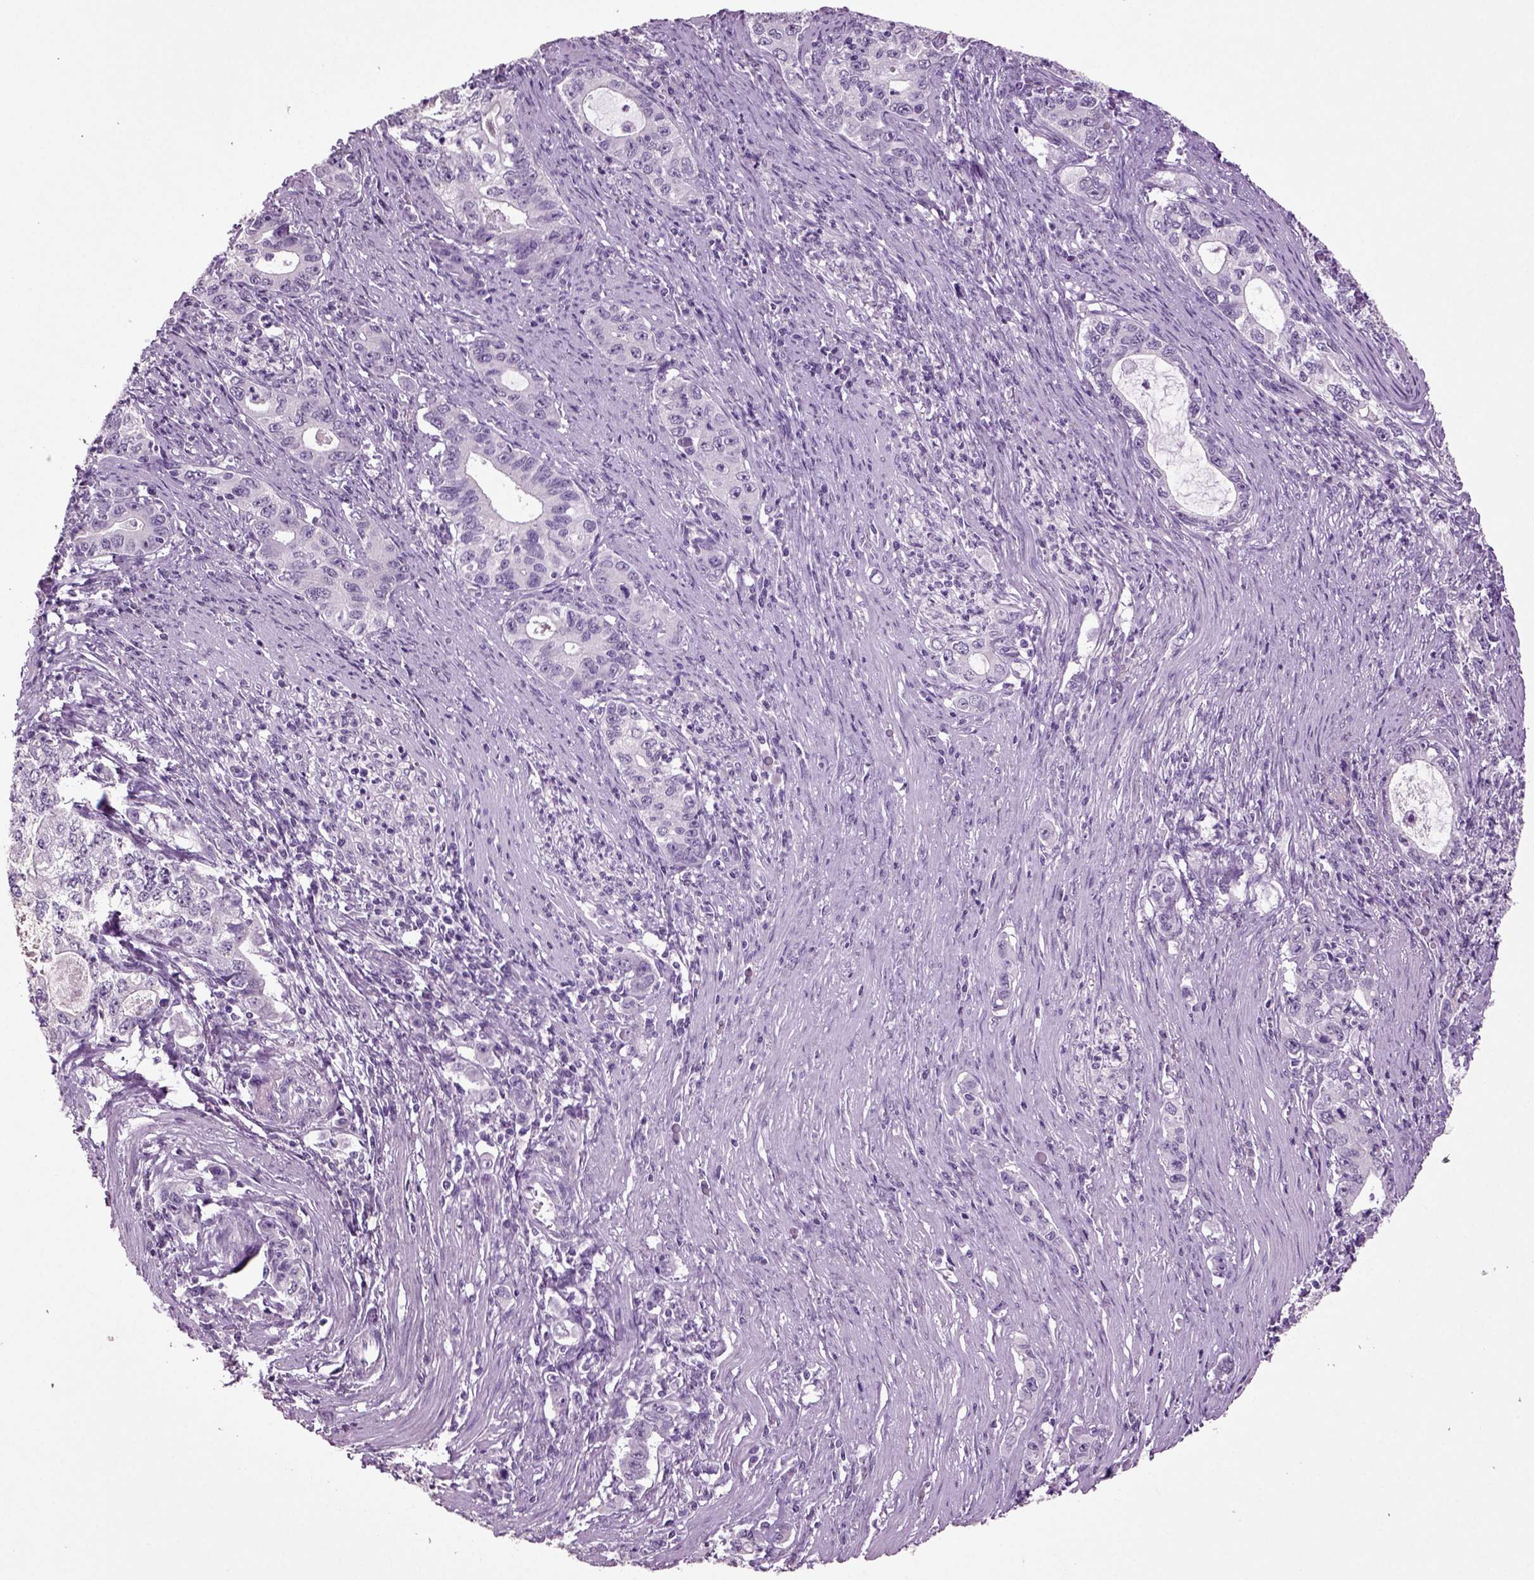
{"staining": {"intensity": "negative", "quantity": "none", "location": "none"}, "tissue": "stomach cancer", "cell_type": "Tumor cells", "image_type": "cancer", "snomed": [{"axis": "morphology", "description": "Adenocarcinoma, NOS"}, {"axis": "topography", "description": "Stomach, lower"}], "caption": "Immunohistochemistry image of human stomach cancer stained for a protein (brown), which shows no staining in tumor cells. The staining is performed using DAB (3,3'-diaminobenzidine) brown chromogen with nuclei counter-stained in using hematoxylin.", "gene": "SLC17A6", "patient": {"sex": "female", "age": 72}}